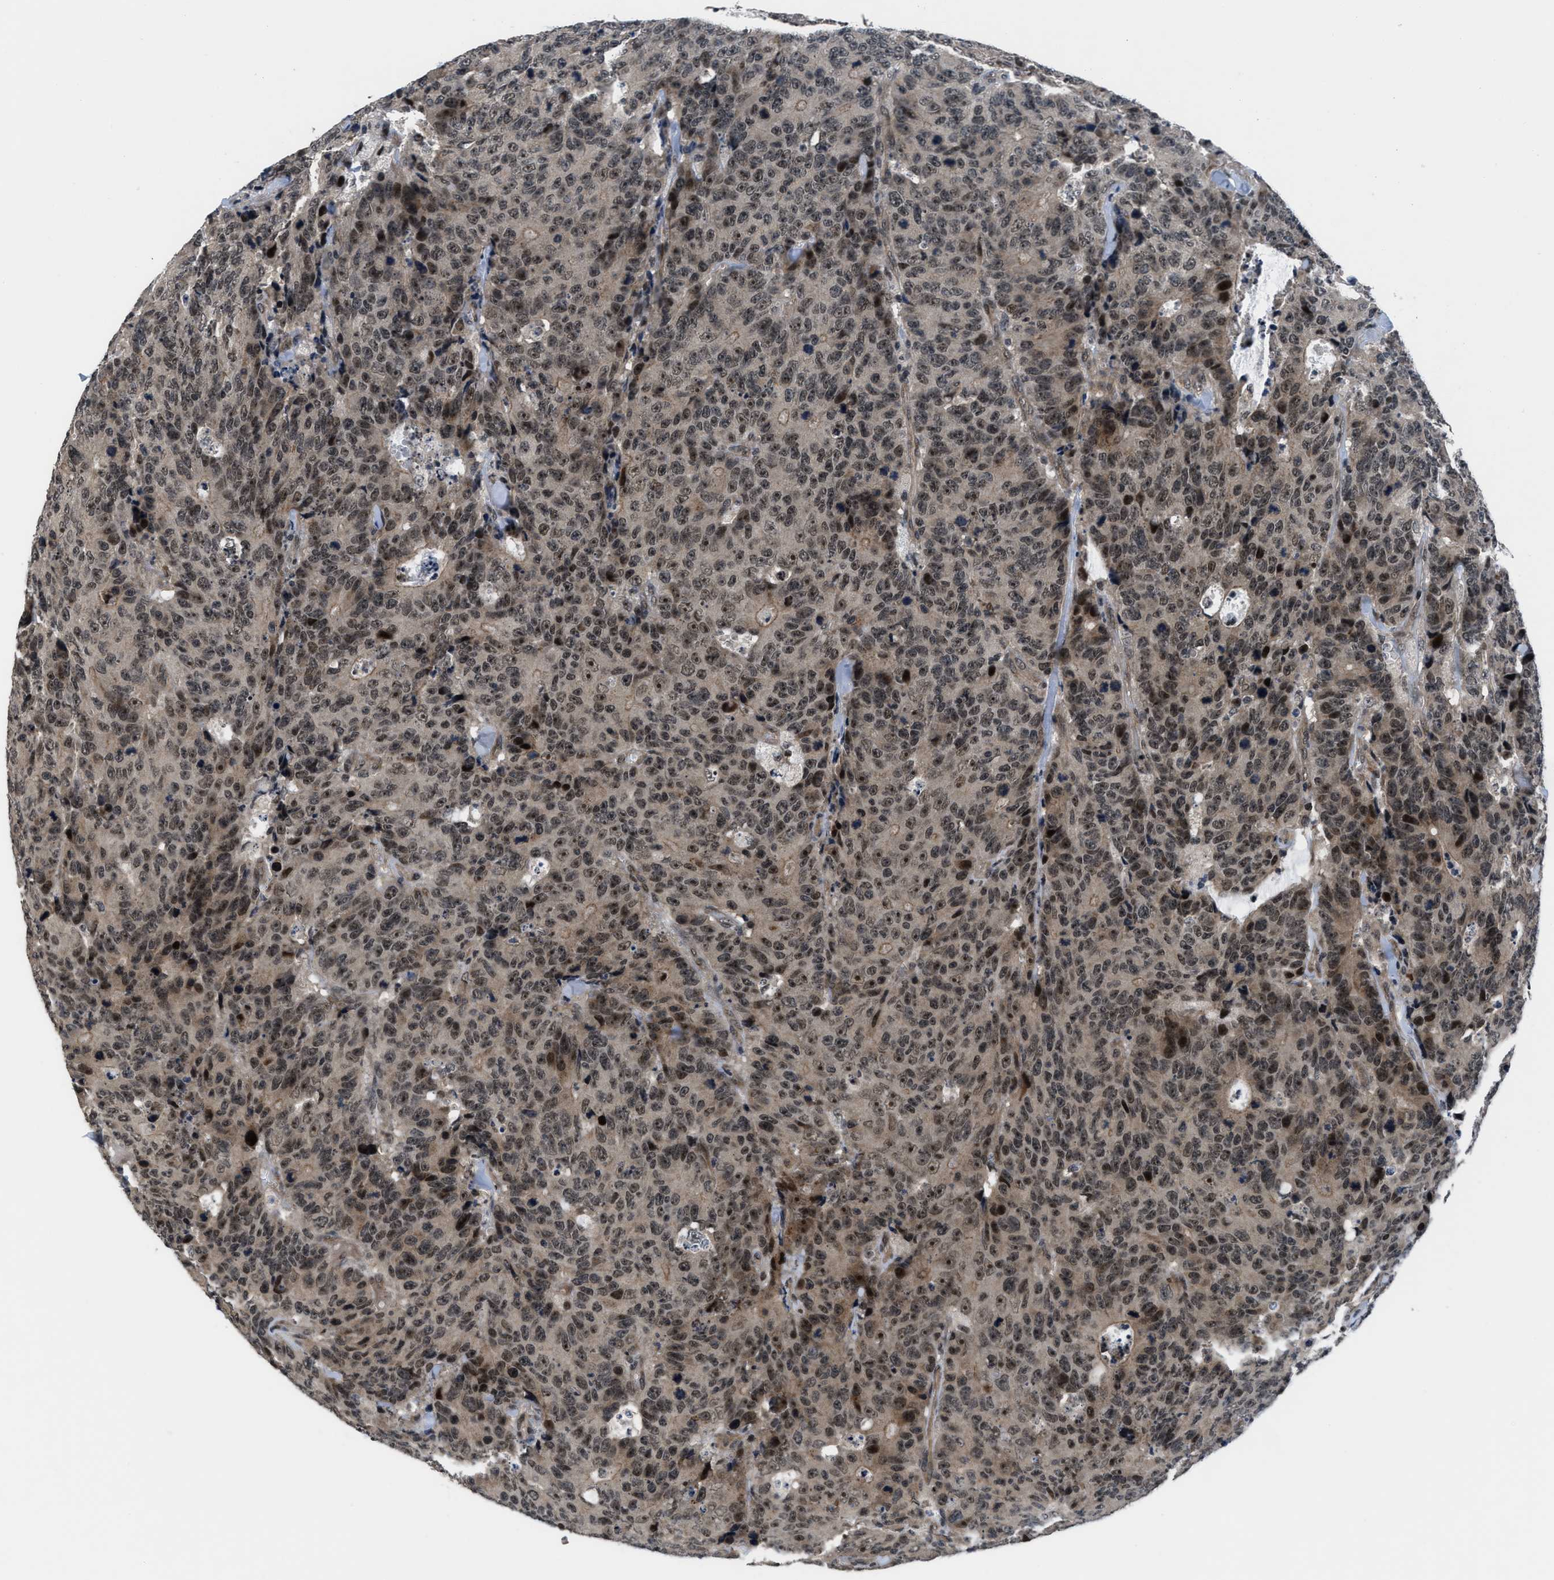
{"staining": {"intensity": "moderate", "quantity": ">75%", "location": "cytoplasmic/membranous,nuclear"}, "tissue": "colorectal cancer", "cell_type": "Tumor cells", "image_type": "cancer", "snomed": [{"axis": "morphology", "description": "Adenocarcinoma, NOS"}, {"axis": "topography", "description": "Colon"}], "caption": "A brown stain labels moderate cytoplasmic/membranous and nuclear positivity of a protein in colorectal cancer (adenocarcinoma) tumor cells. Immunohistochemistry stains the protein in brown and the nuclei are stained blue.", "gene": "SETD5", "patient": {"sex": "female", "age": 86}}